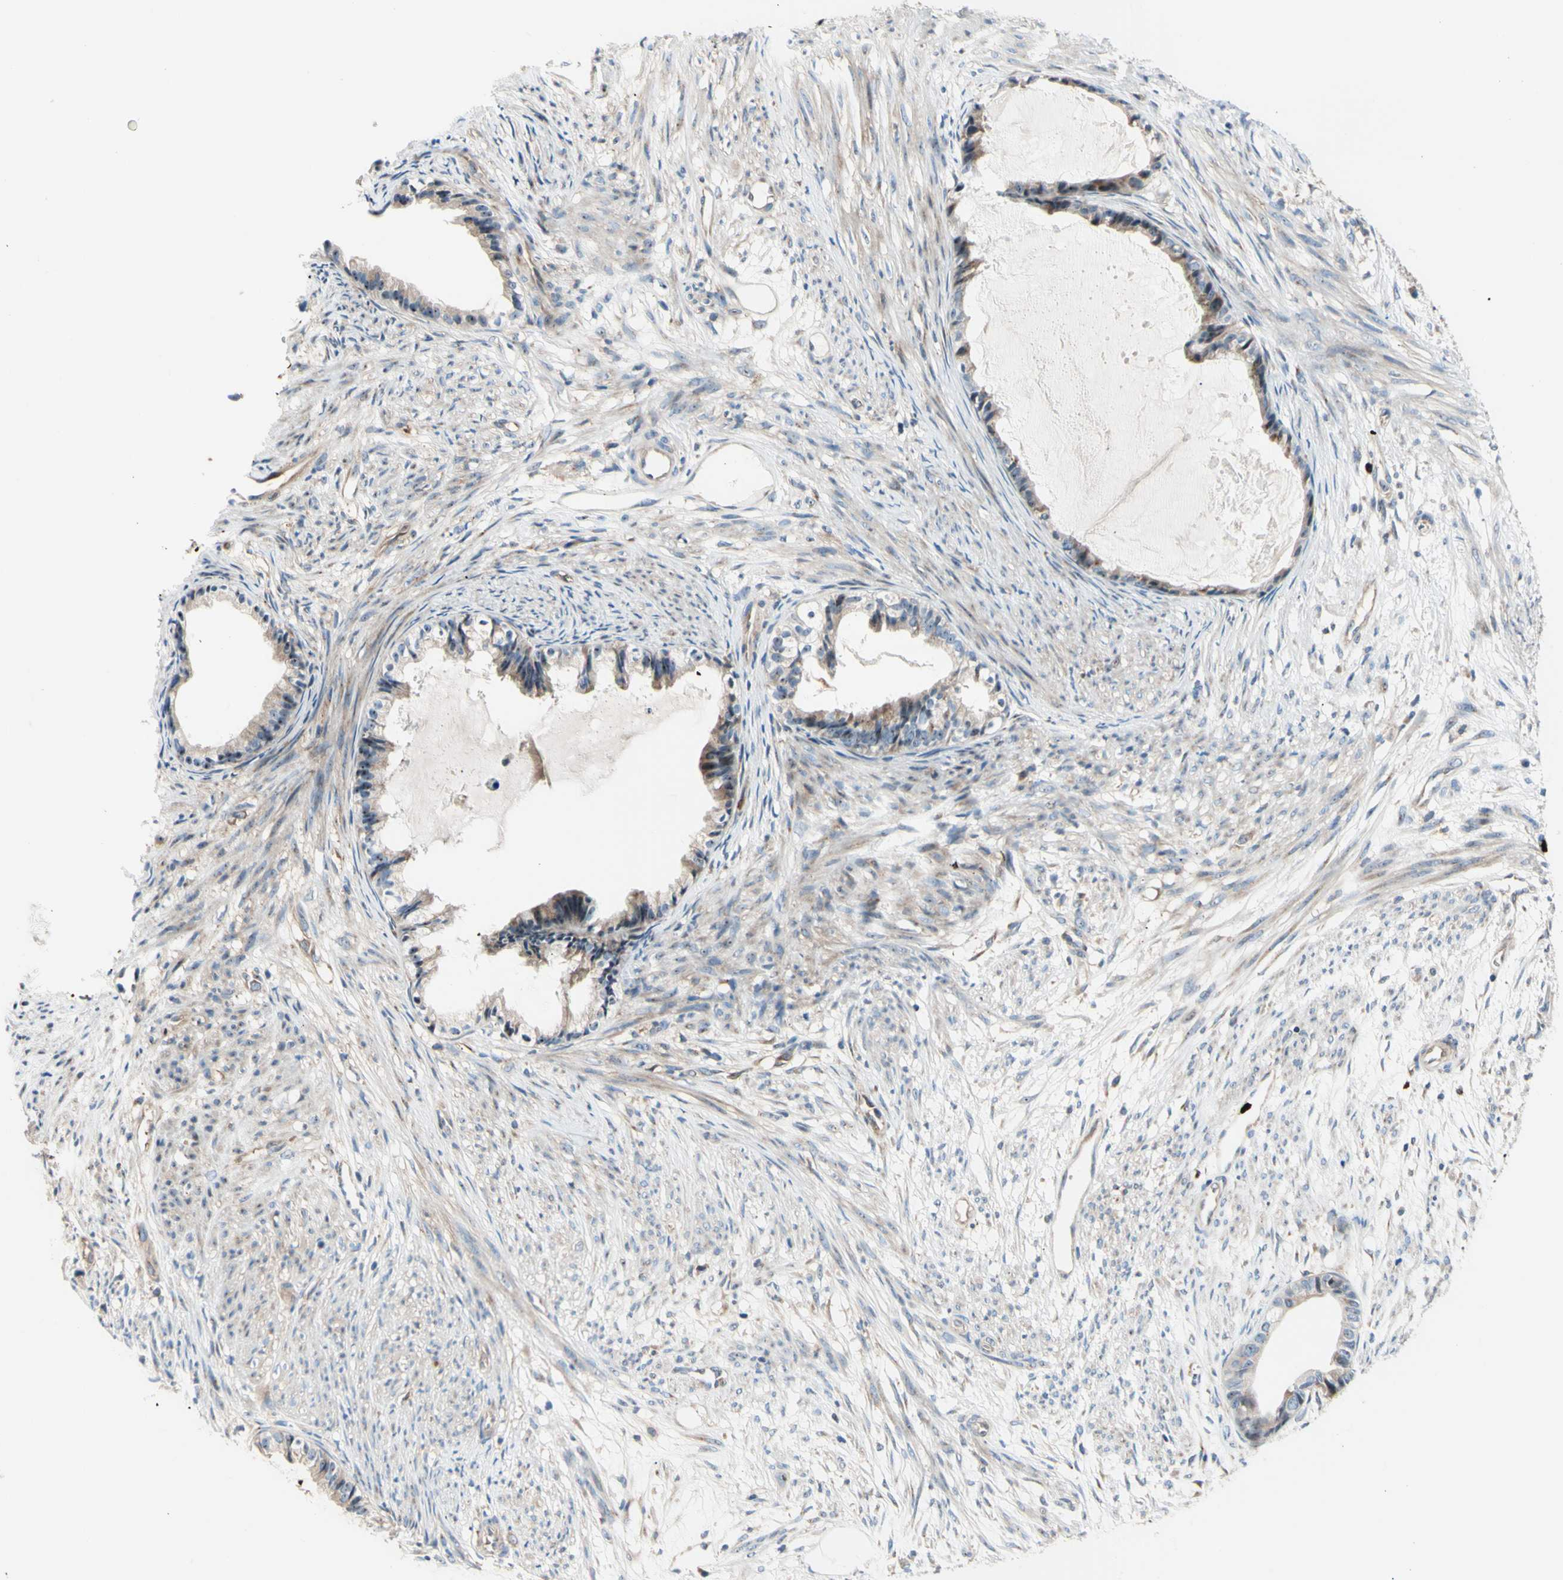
{"staining": {"intensity": "weak", "quantity": ">75%", "location": "cytoplasmic/membranous"}, "tissue": "cervical cancer", "cell_type": "Tumor cells", "image_type": "cancer", "snomed": [{"axis": "morphology", "description": "Normal tissue, NOS"}, {"axis": "morphology", "description": "Adenocarcinoma, NOS"}, {"axis": "topography", "description": "Cervix"}, {"axis": "topography", "description": "Endometrium"}], "caption": "An IHC histopathology image of neoplastic tissue is shown. Protein staining in brown shows weak cytoplasmic/membranous positivity in cervical cancer (adenocarcinoma) within tumor cells.", "gene": "USP9X", "patient": {"sex": "female", "age": 86}}